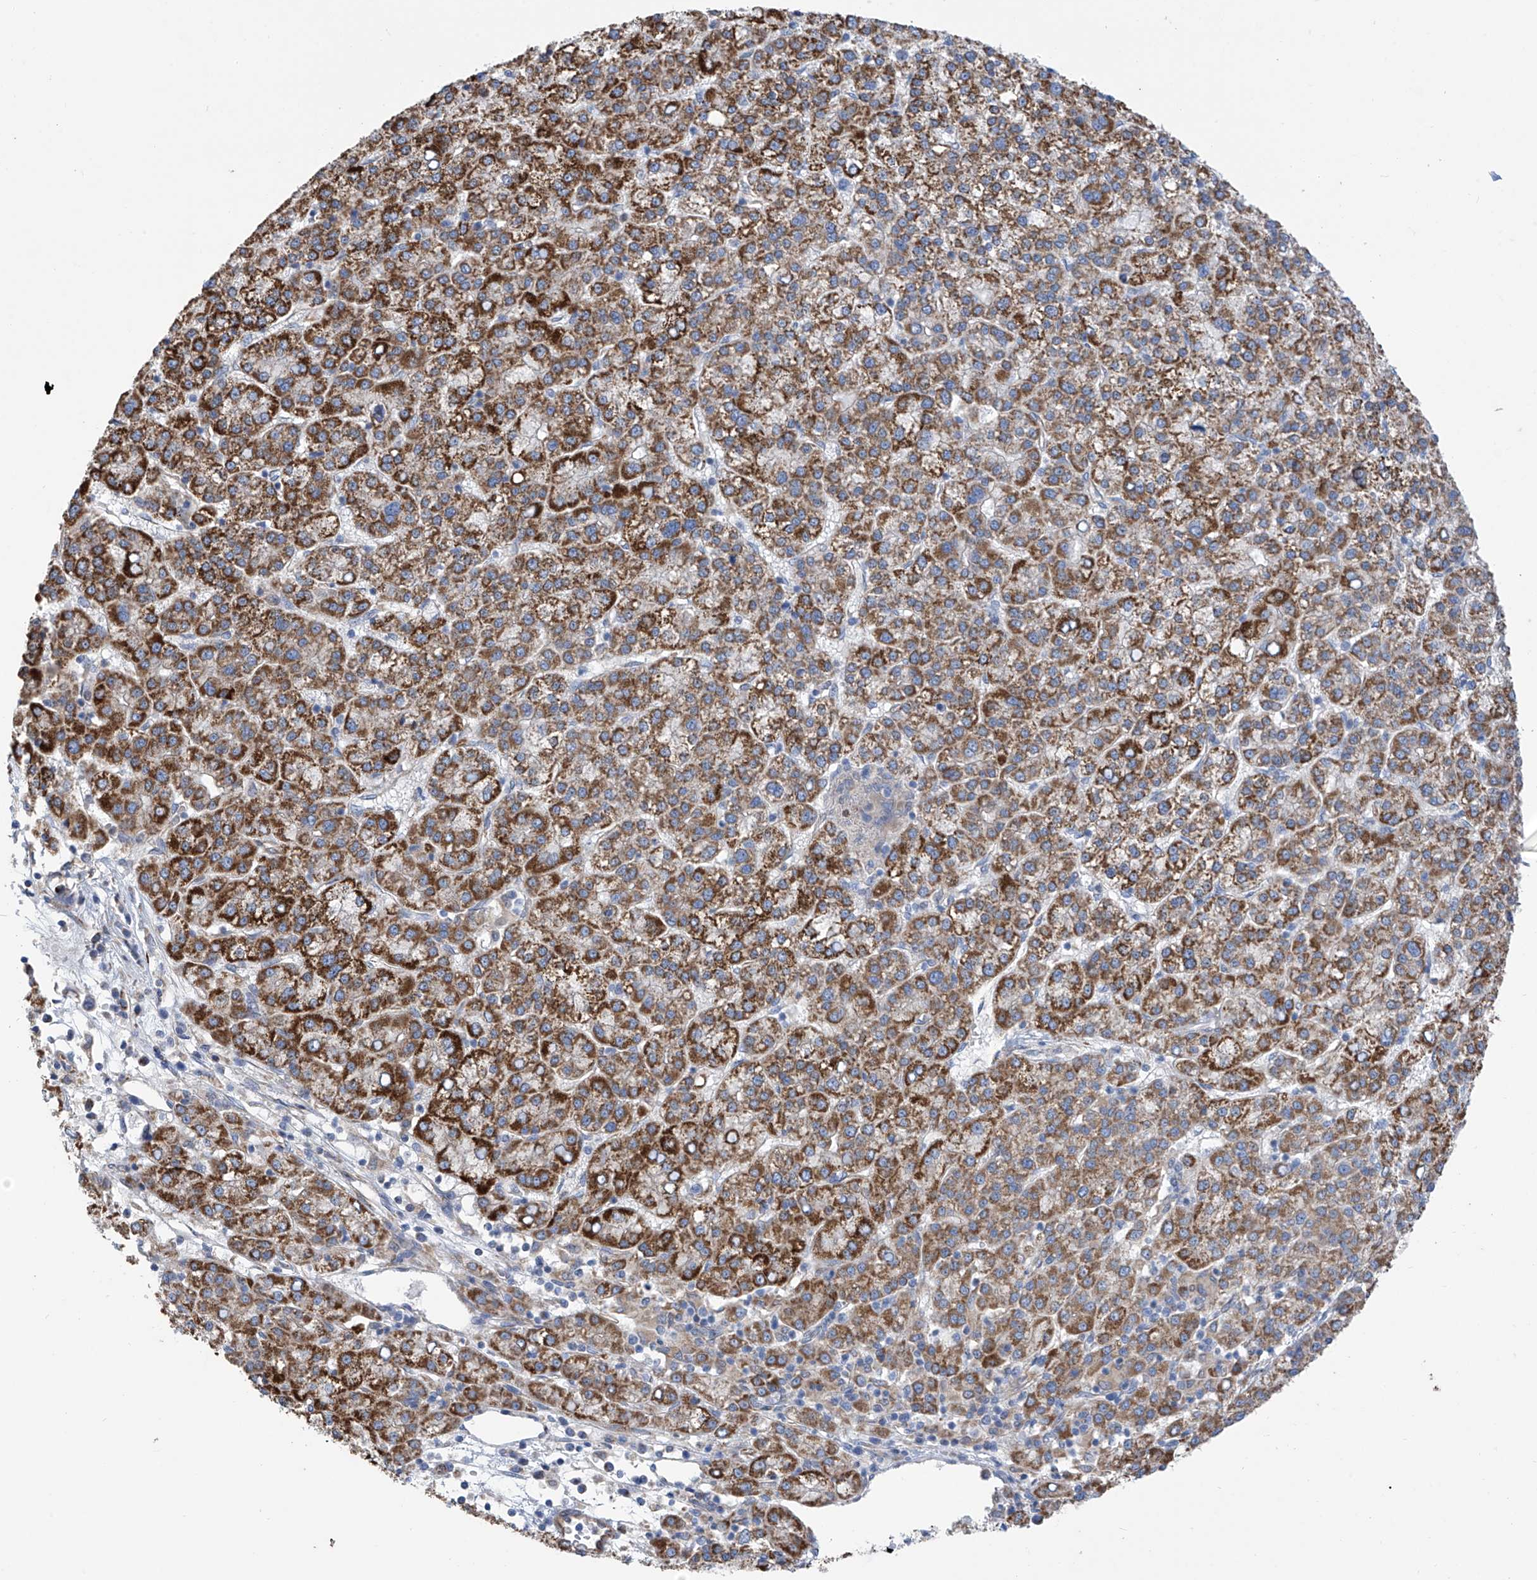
{"staining": {"intensity": "moderate", "quantity": ">75%", "location": "cytoplasmic/membranous"}, "tissue": "liver cancer", "cell_type": "Tumor cells", "image_type": "cancer", "snomed": [{"axis": "morphology", "description": "Carcinoma, Hepatocellular, NOS"}, {"axis": "topography", "description": "Liver"}], "caption": "Liver cancer stained with a protein marker exhibits moderate staining in tumor cells.", "gene": "EIF5B", "patient": {"sex": "female", "age": 58}}